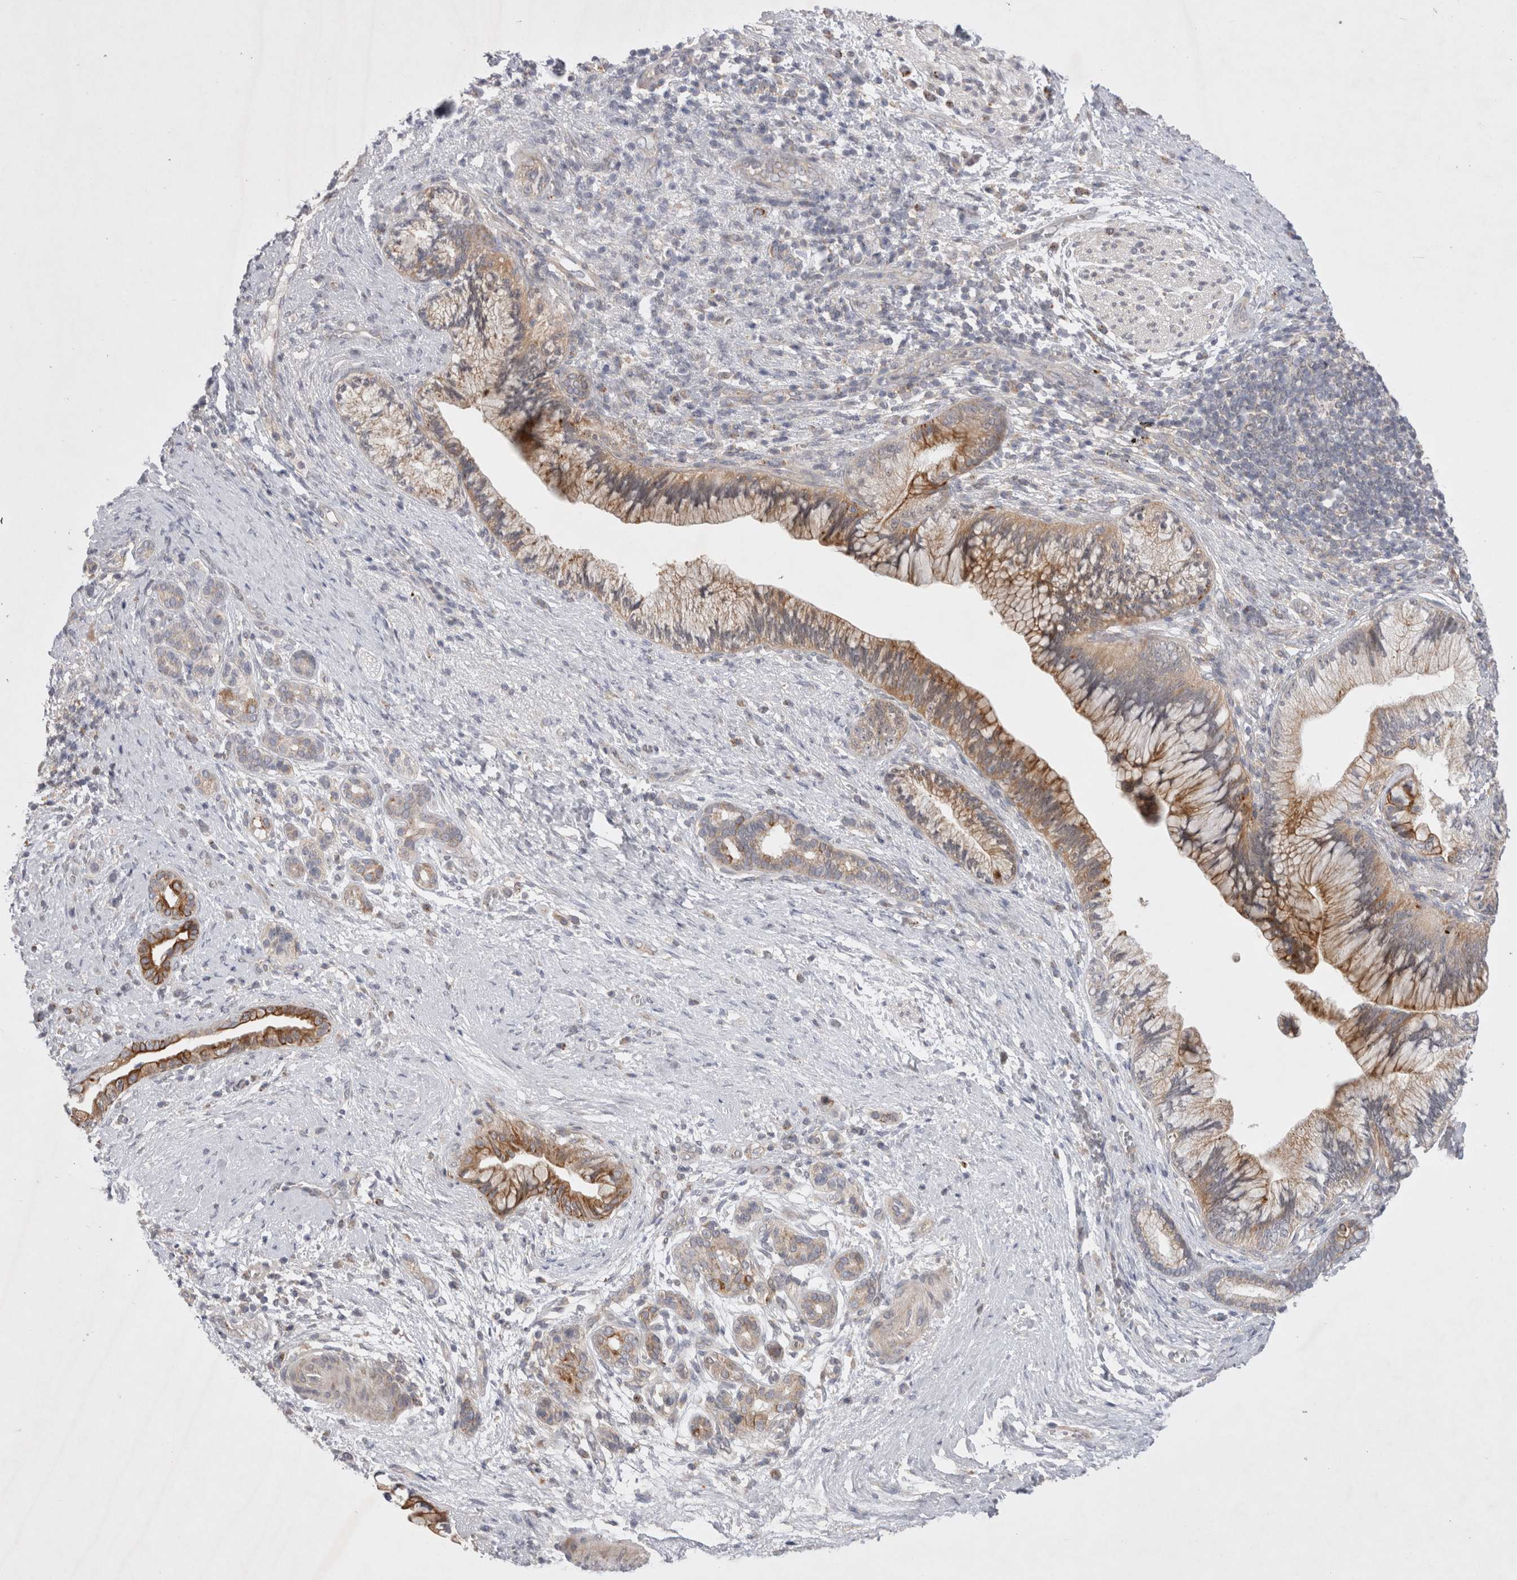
{"staining": {"intensity": "moderate", "quantity": ">75%", "location": "cytoplasmic/membranous"}, "tissue": "pancreatic cancer", "cell_type": "Tumor cells", "image_type": "cancer", "snomed": [{"axis": "morphology", "description": "Adenocarcinoma, NOS"}, {"axis": "topography", "description": "Pancreas"}], "caption": "Pancreatic adenocarcinoma tissue exhibits moderate cytoplasmic/membranous expression in about >75% of tumor cells (Brightfield microscopy of DAB IHC at high magnification).", "gene": "NPC1", "patient": {"sex": "male", "age": 59}}